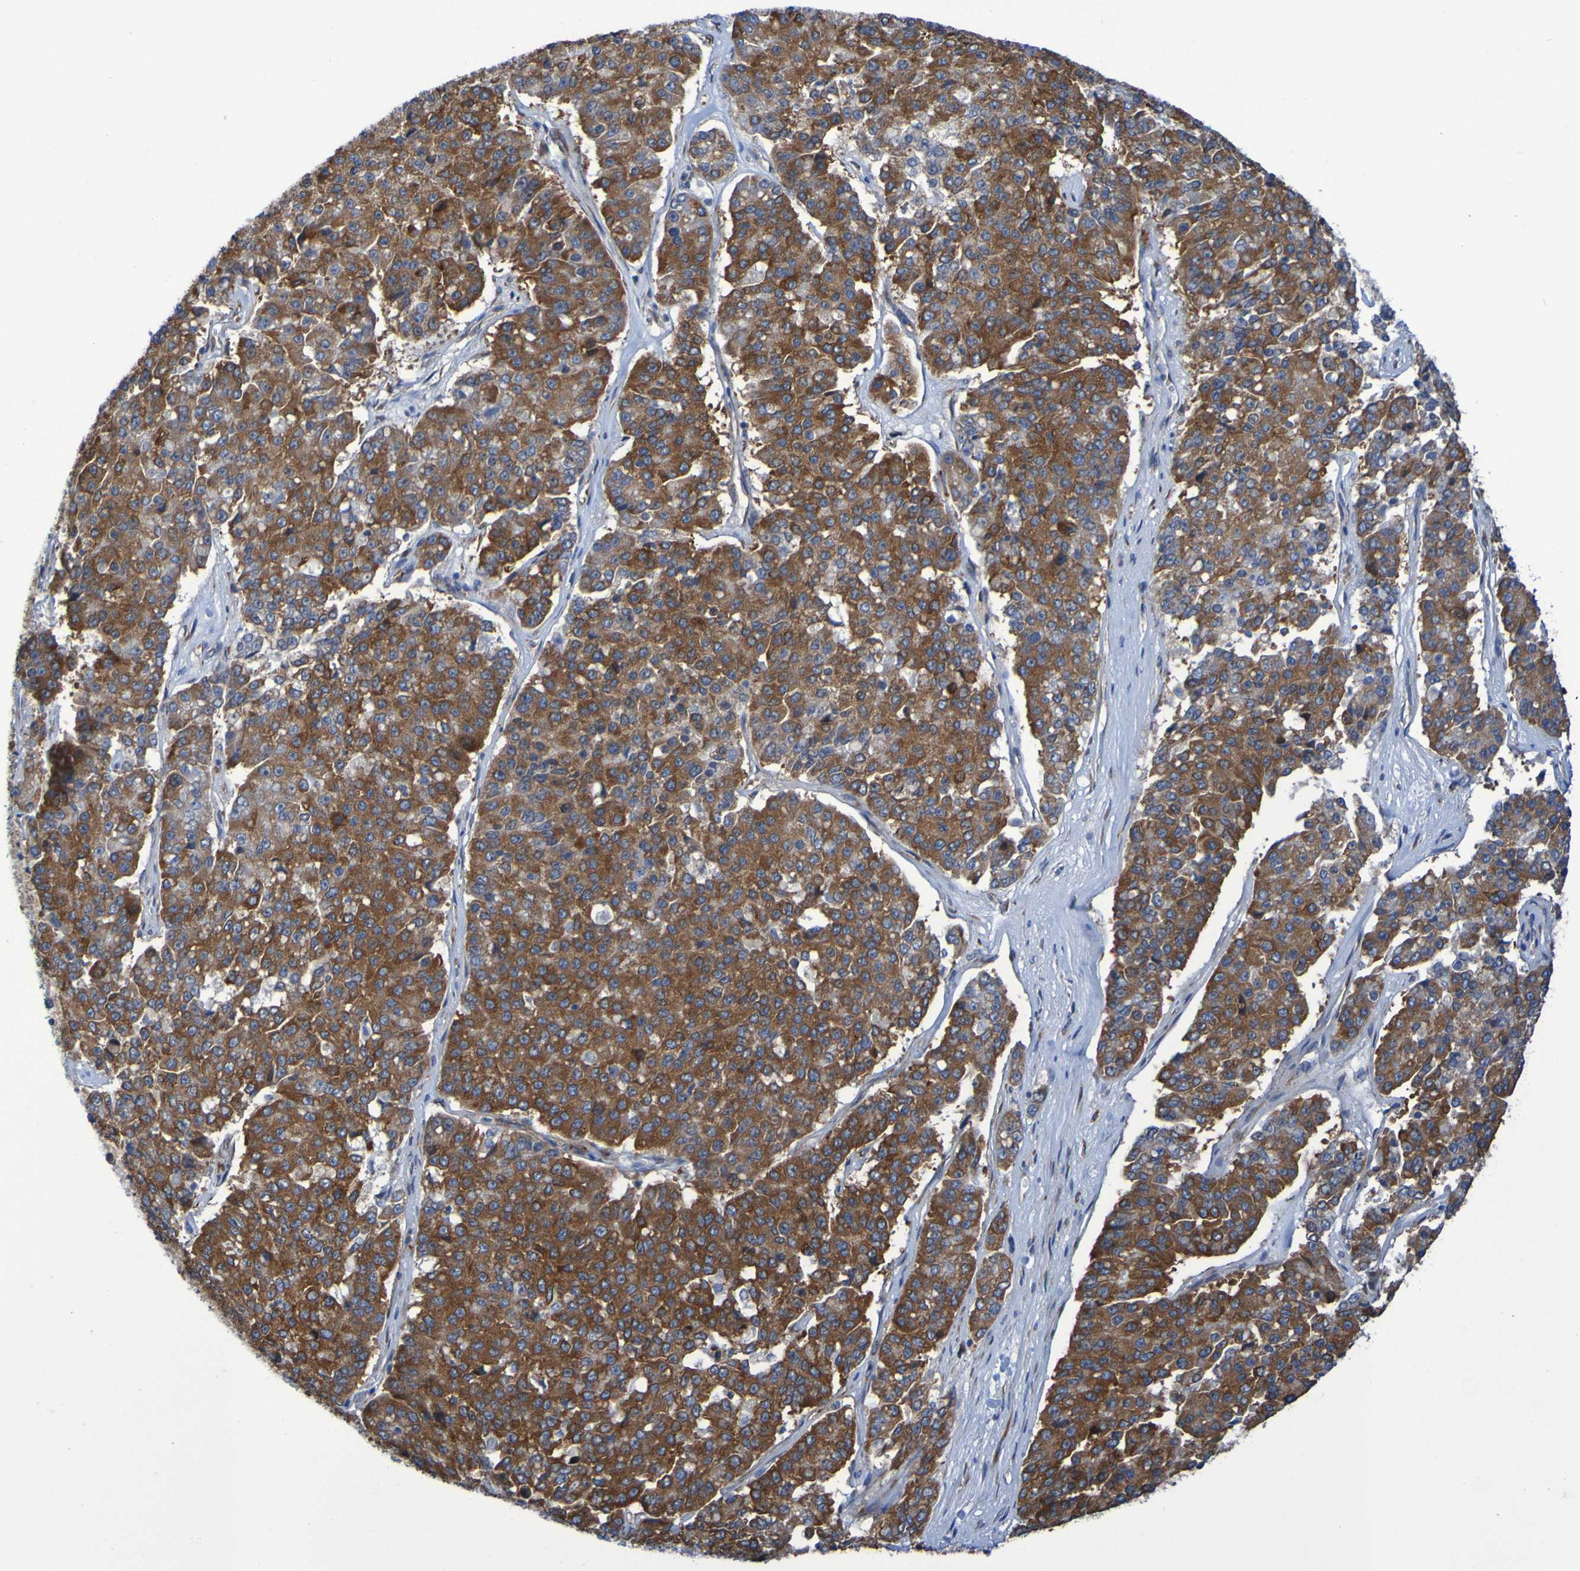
{"staining": {"intensity": "strong", "quantity": ">75%", "location": "cytoplasmic/membranous"}, "tissue": "pancreatic cancer", "cell_type": "Tumor cells", "image_type": "cancer", "snomed": [{"axis": "morphology", "description": "Adenocarcinoma, NOS"}, {"axis": "topography", "description": "Pancreas"}], "caption": "The histopathology image demonstrates immunohistochemical staining of pancreatic cancer (adenocarcinoma). There is strong cytoplasmic/membranous positivity is appreciated in about >75% of tumor cells.", "gene": "FKBP3", "patient": {"sex": "male", "age": 50}}